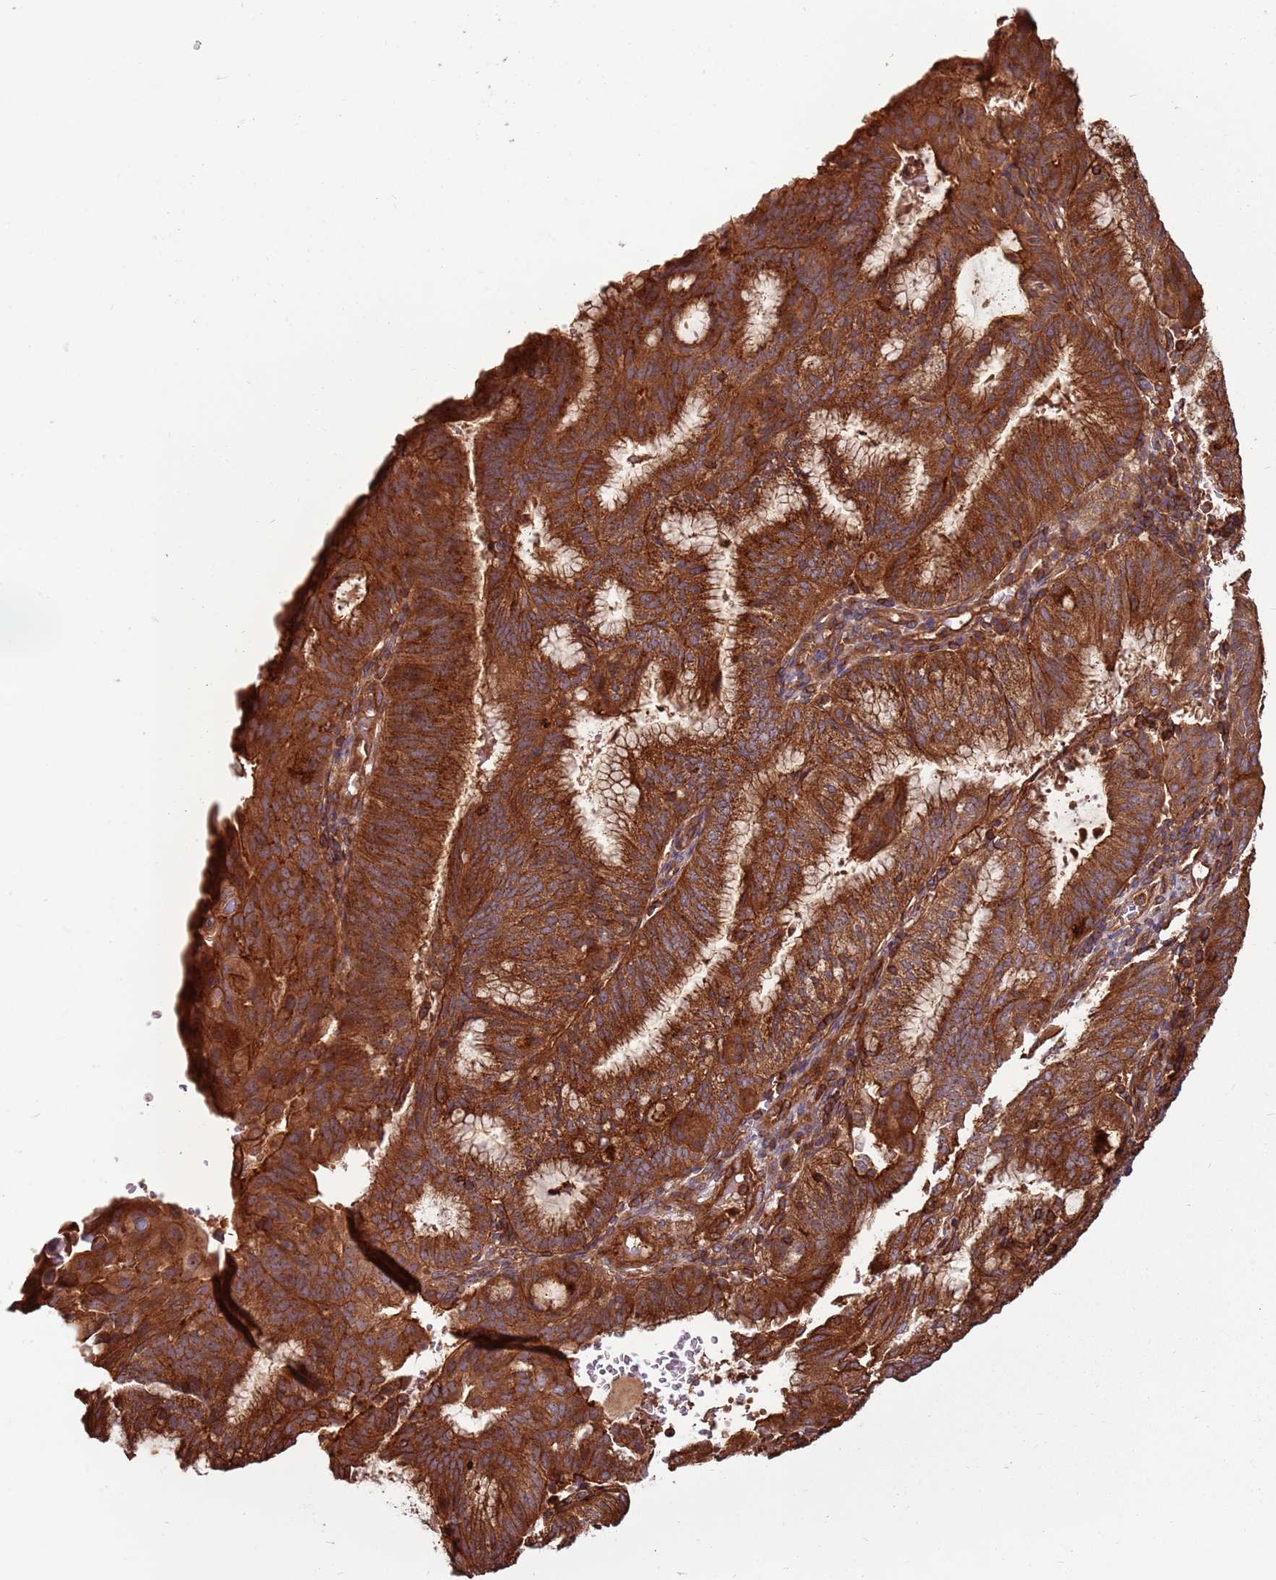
{"staining": {"intensity": "strong", "quantity": ">75%", "location": "cytoplasmic/membranous"}, "tissue": "endometrial cancer", "cell_type": "Tumor cells", "image_type": "cancer", "snomed": [{"axis": "morphology", "description": "Adenocarcinoma, NOS"}, {"axis": "topography", "description": "Endometrium"}], "caption": "Tumor cells reveal high levels of strong cytoplasmic/membranous expression in approximately >75% of cells in endometrial cancer.", "gene": "ACVR2A", "patient": {"sex": "female", "age": 49}}